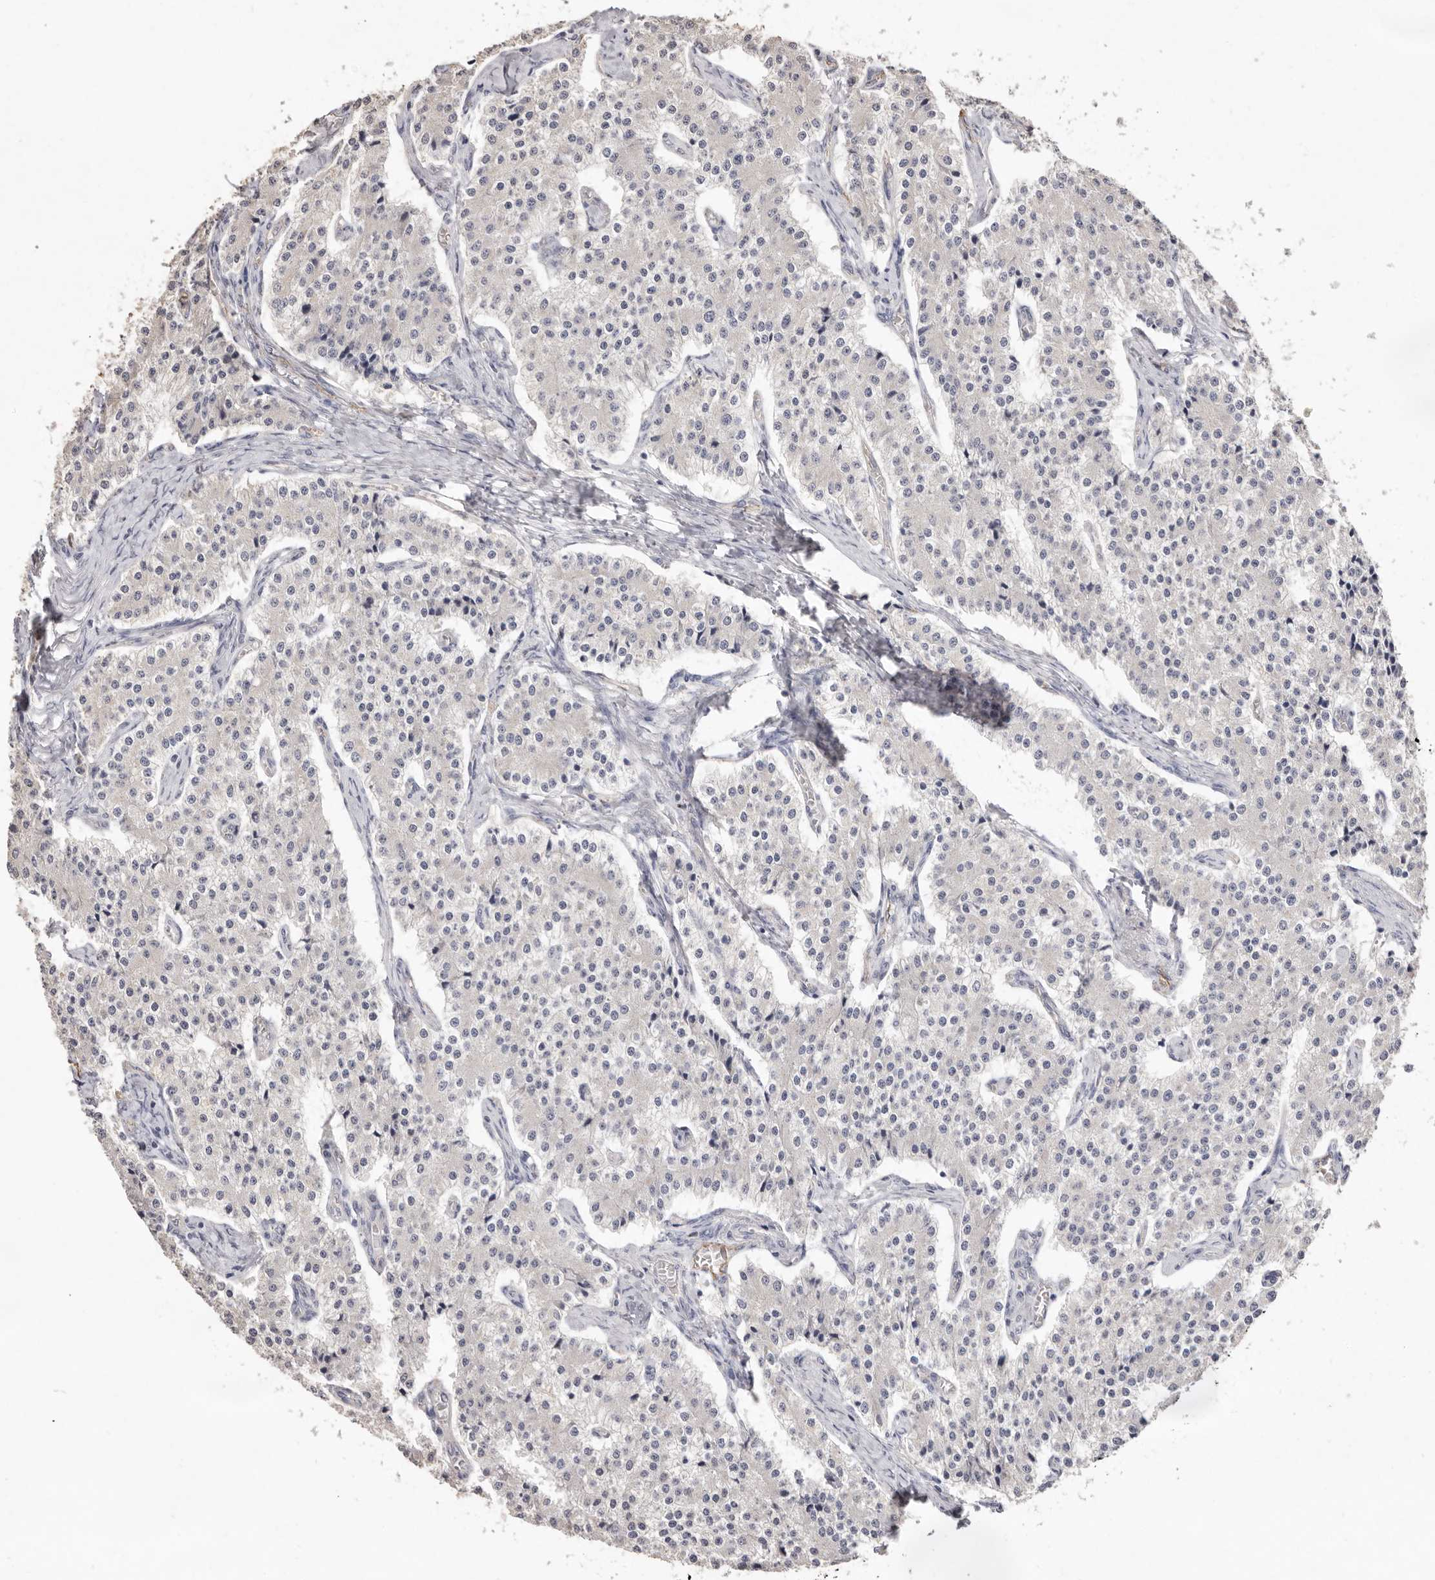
{"staining": {"intensity": "negative", "quantity": "none", "location": "none"}, "tissue": "carcinoid", "cell_type": "Tumor cells", "image_type": "cancer", "snomed": [{"axis": "morphology", "description": "Carcinoid, malignant, NOS"}, {"axis": "topography", "description": "Colon"}], "caption": "Immunohistochemistry micrograph of human carcinoid stained for a protein (brown), which demonstrates no expression in tumor cells. (DAB (3,3'-diaminobenzidine) immunohistochemistry (IHC) with hematoxylin counter stain).", "gene": "ZYG11B", "patient": {"sex": "female", "age": 52}}